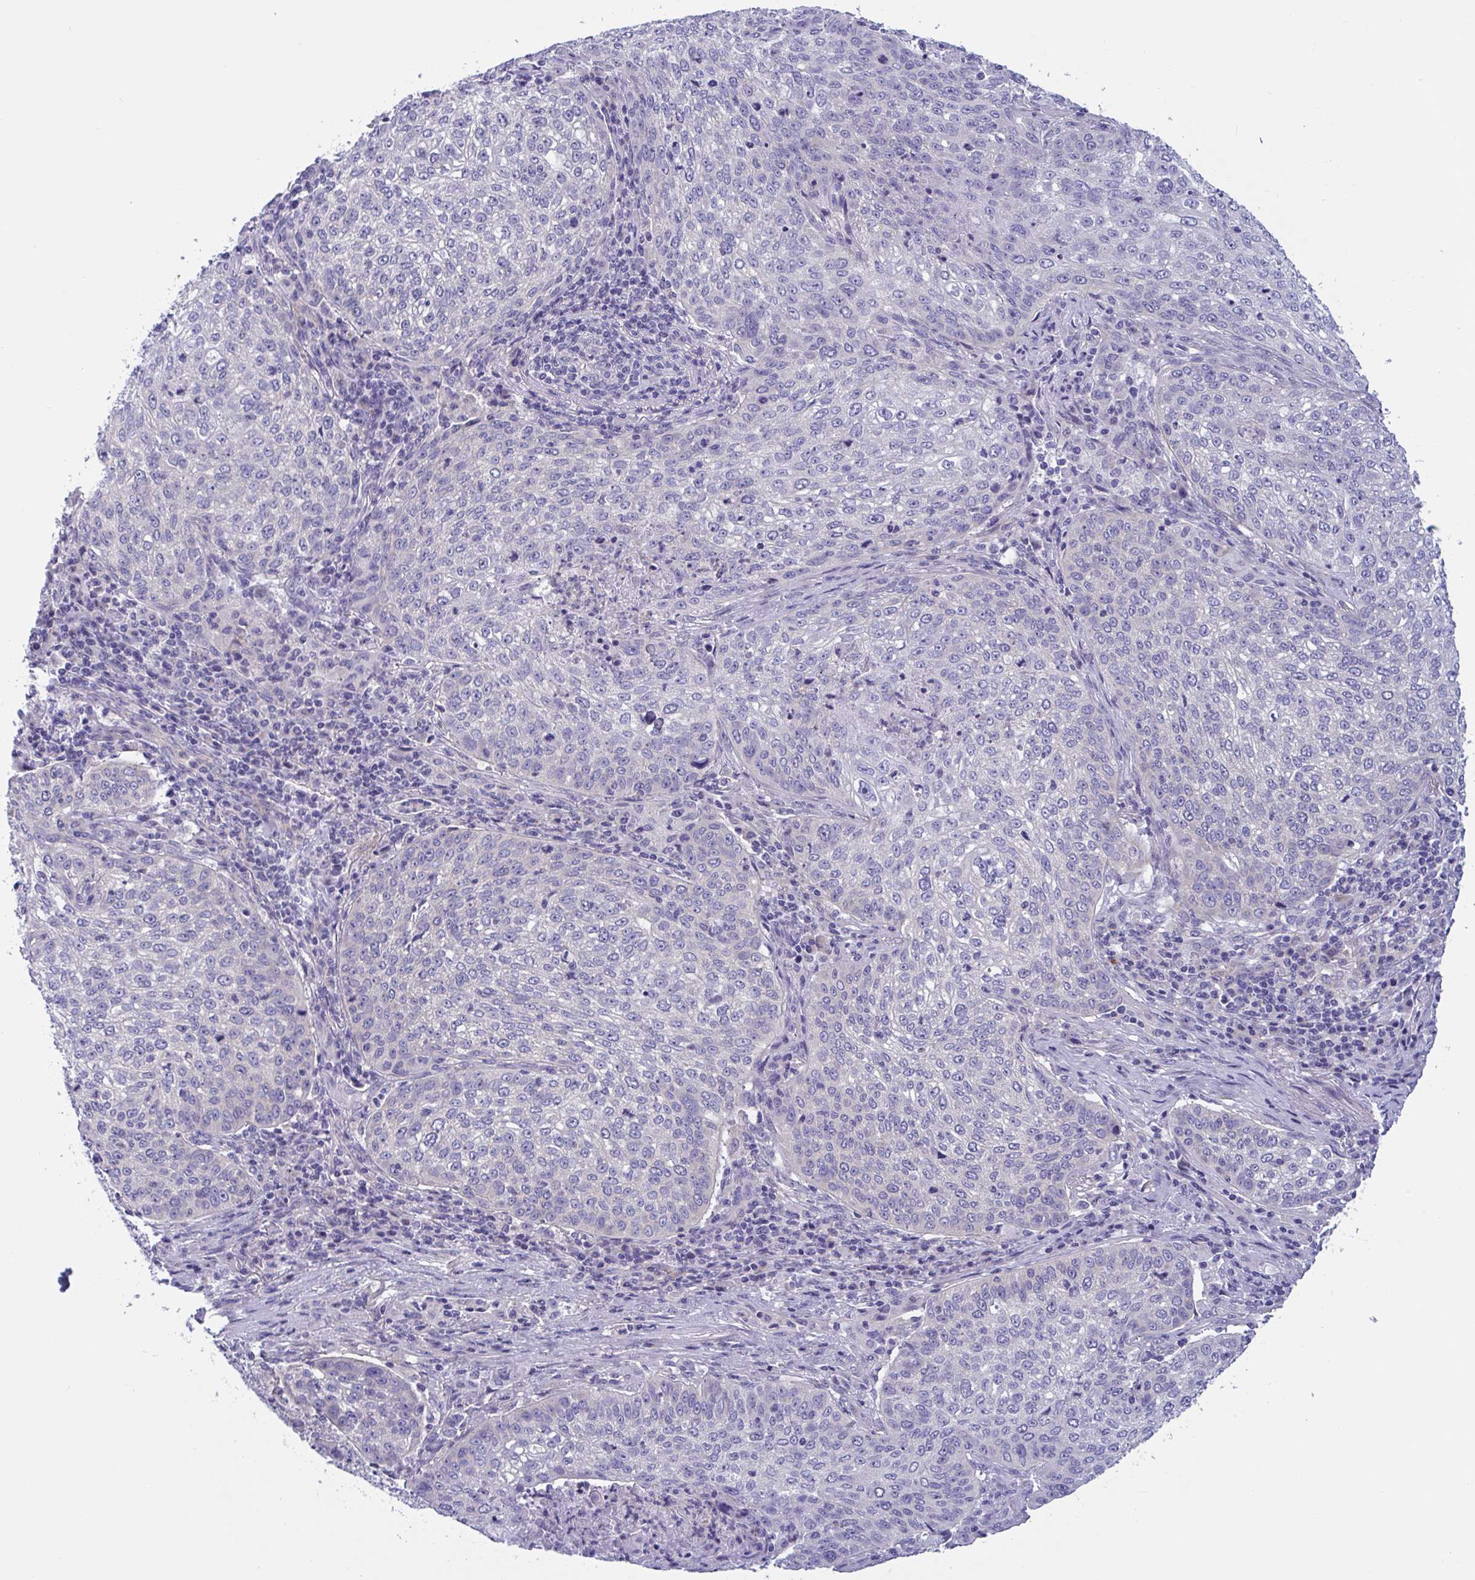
{"staining": {"intensity": "moderate", "quantity": "<25%", "location": "cytoplasmic/membranous"}, "tissue": "lung cancer", "cell_type": "Tumor cells", "image_type": "cancer", "snomed": [{"axis": "morphology", "description": "Squamous cell carcinoma, NOS"}, {"axis": "topography", "description": "Lung"}], "caption": "An immunohistochemistry image of neoplastic tissue is shown. Protein staining in brown highlights moderate cytoplasmic/membranous positivity in squamous cell carcinoma (lung) within tumor cells. (DAB (3,3'-diaminobenzidine) IHC with brightfield microscopy, high magnification).", "gene": "OXLD1", "patient": {"sex": "male", "age": 63}}